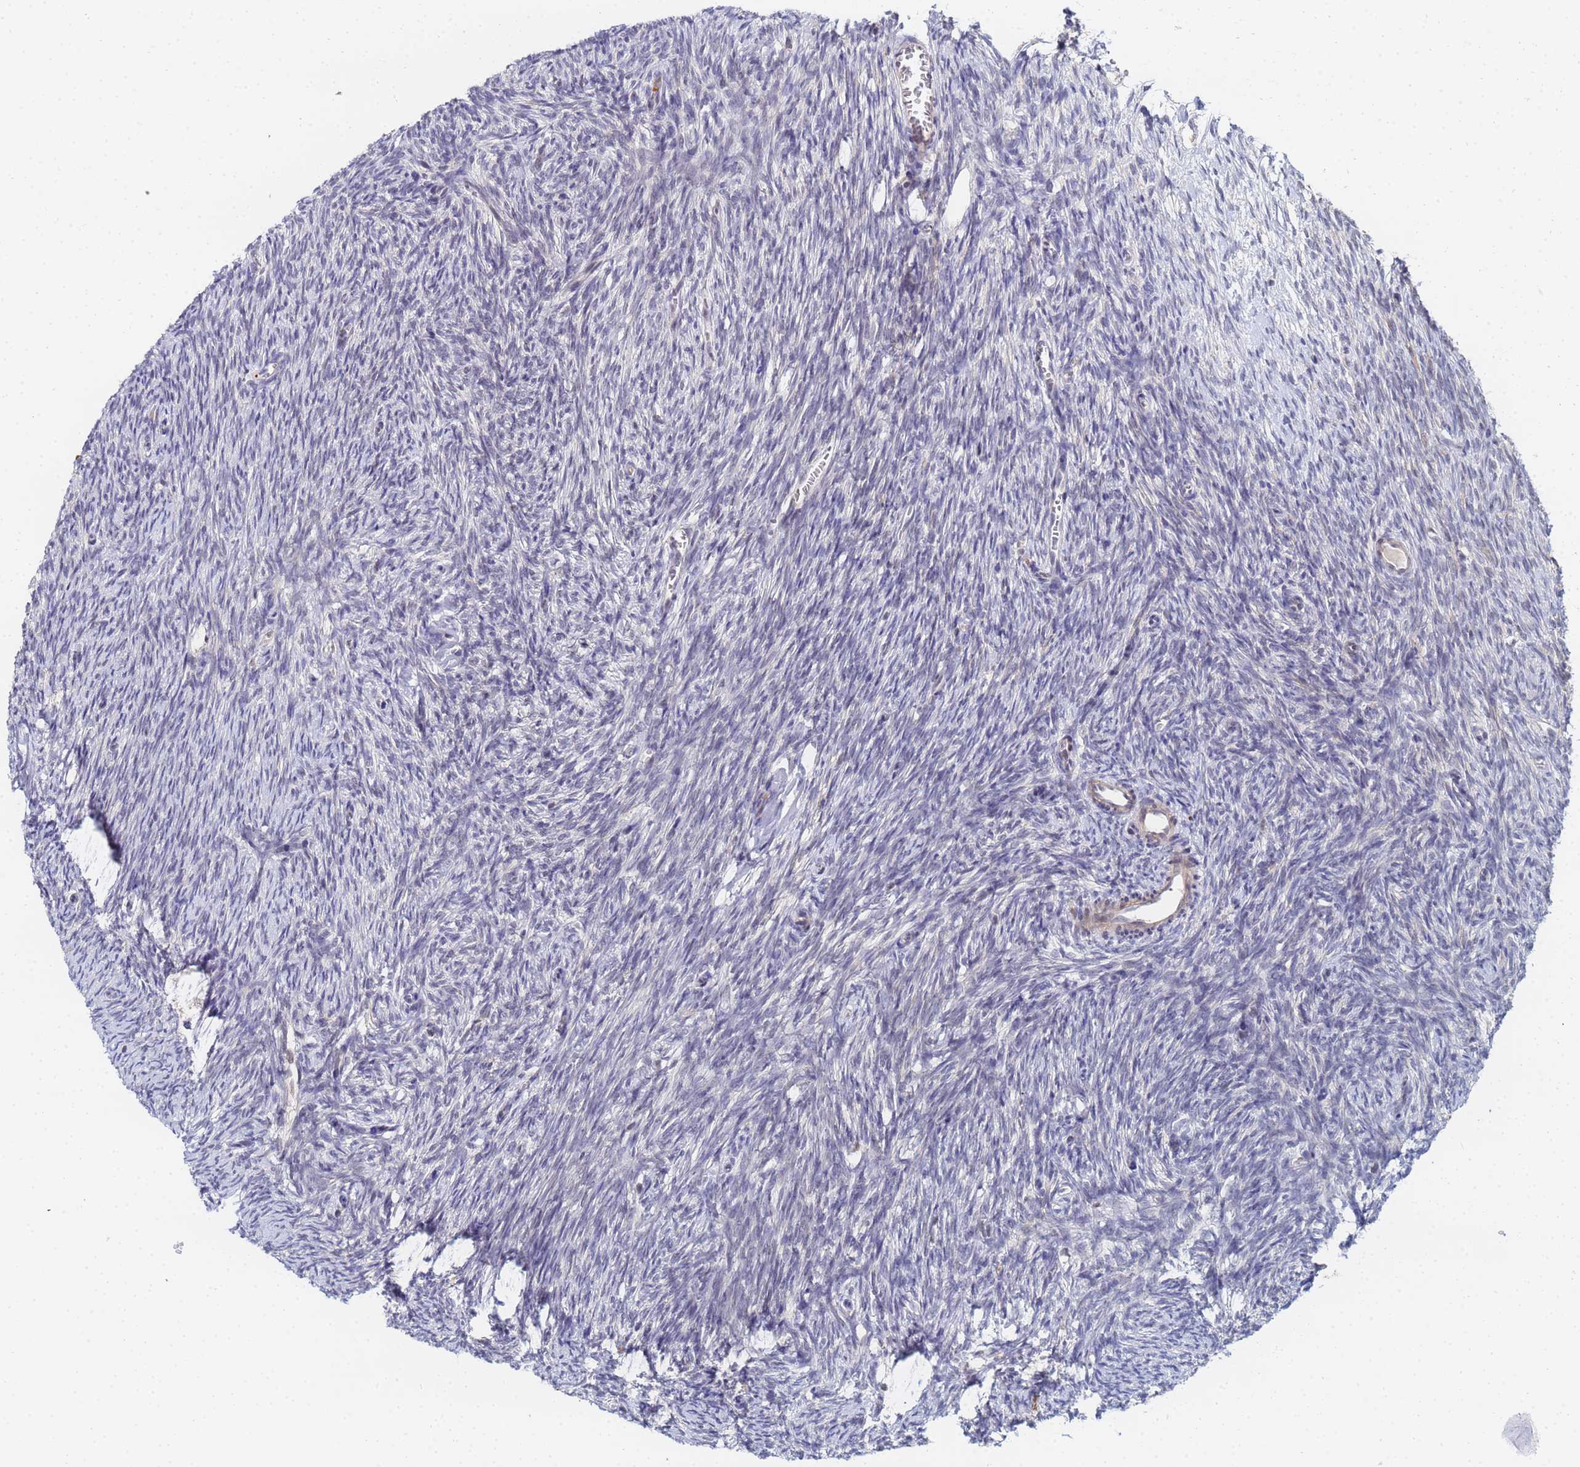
{"staining": {"intensity": "negative", "quantity": "none", "location": "none"}, "tissue": "ovary", "cell_type": "Ovarian stroma cells", "image_type": "normal", "snomed": [{"axis": "morphology", "description": "Normal tissue, NOS"}, {"axis": "topography", "description": "Ovary"}], "caption": "A micrograph of human ovary is negative for staining in ovarian stroma cells. (DAB (3,3'-diaminobenzidine) immunohistochemistry visualized using brightfield microscopy, high magnification).", "gene": "MTCL1", "patient": {"sex": "female", "age": 44}}